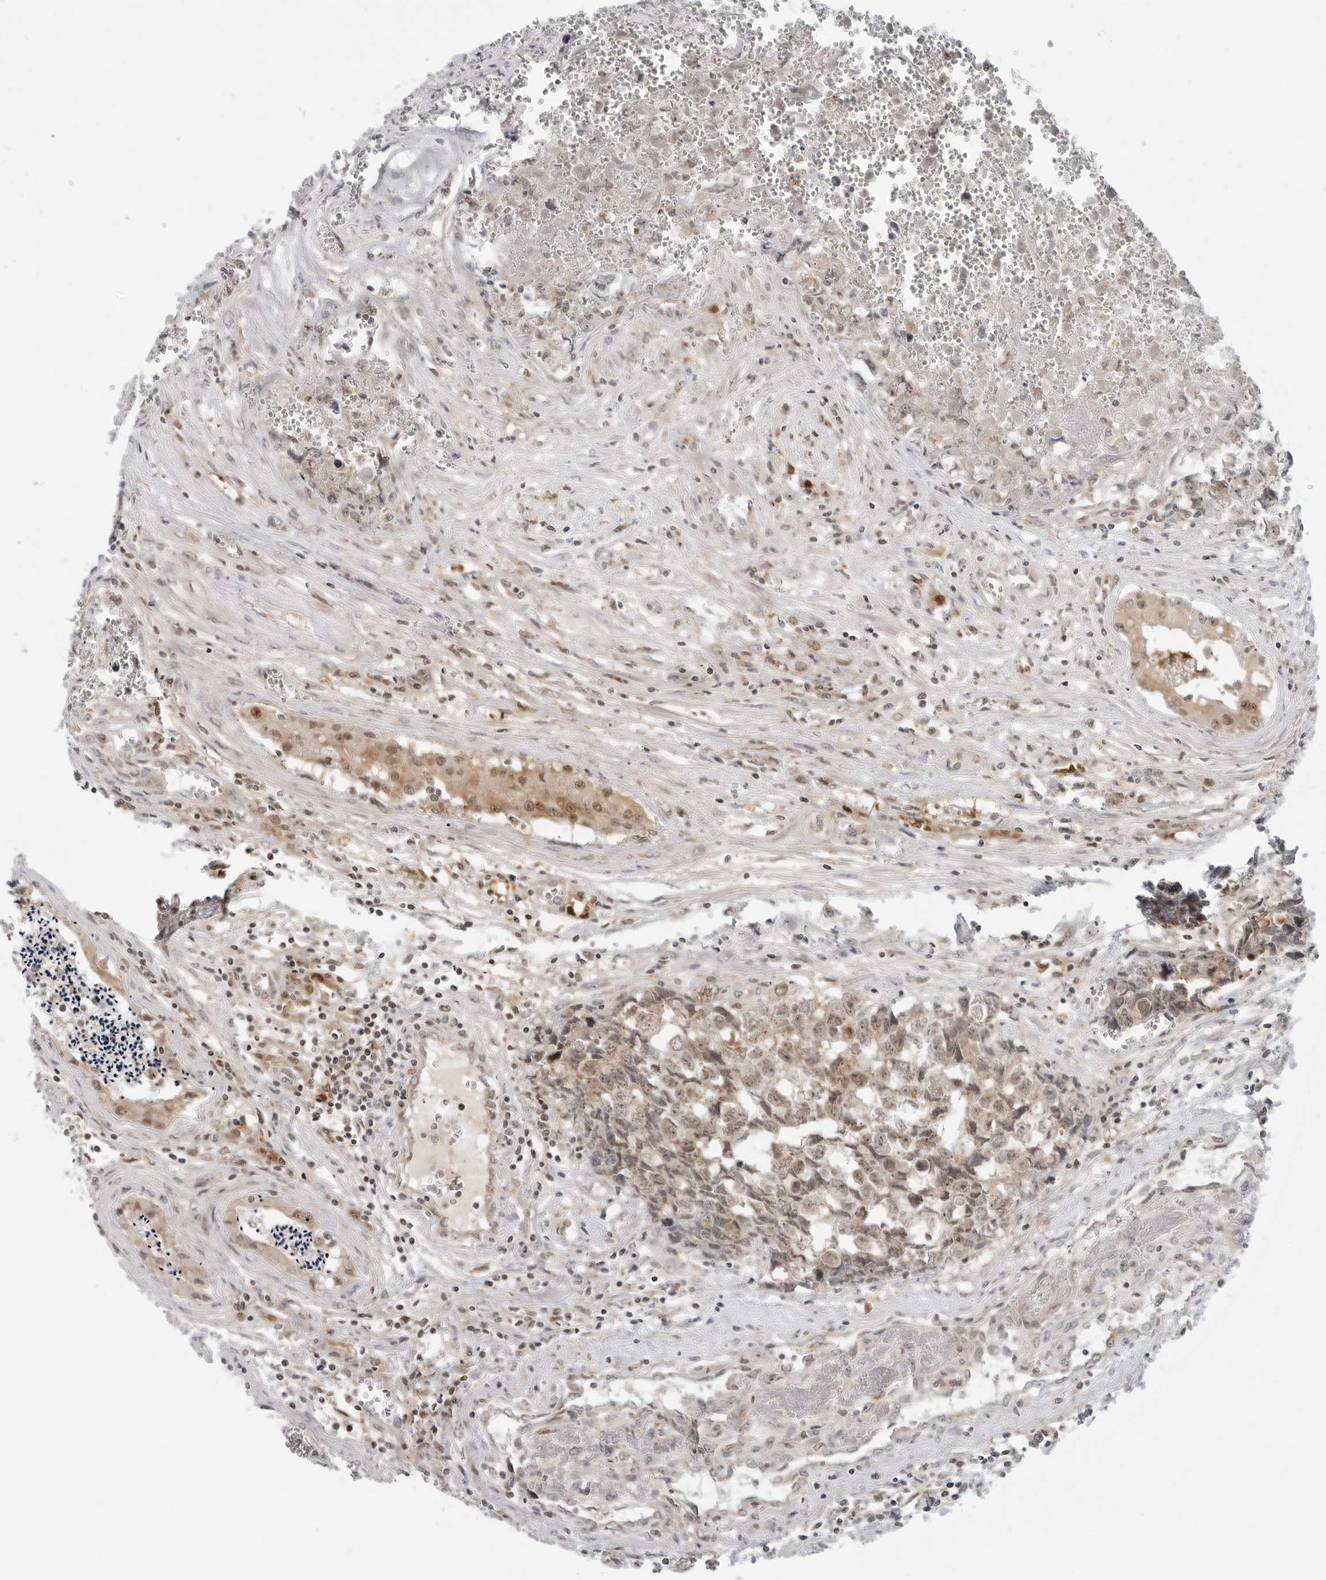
{"staining": {"intensity": "weak", "quantity": "25%-75%", "location": "cytoplasmic/membranous,nuclear"}, "tissue": "testis cancer", "cell_type": "Tumor cells", "image_type": "cancer", "snomed": [{"axis": "morphology", "description": "Carcinoma, Embryonal, NOS"}, {"axis": "topography", "description": "Testis"}], "caption": "The micrograph reveals immunohistochemical staining of embryonal carcinoma (testis). There is weak cytoplasmic/membranous and nuclear expression is seen in approximately 25%-75% of tumor cells.", "gene": "SUGCT", "patient": {"sex": "male", "age": 31}}